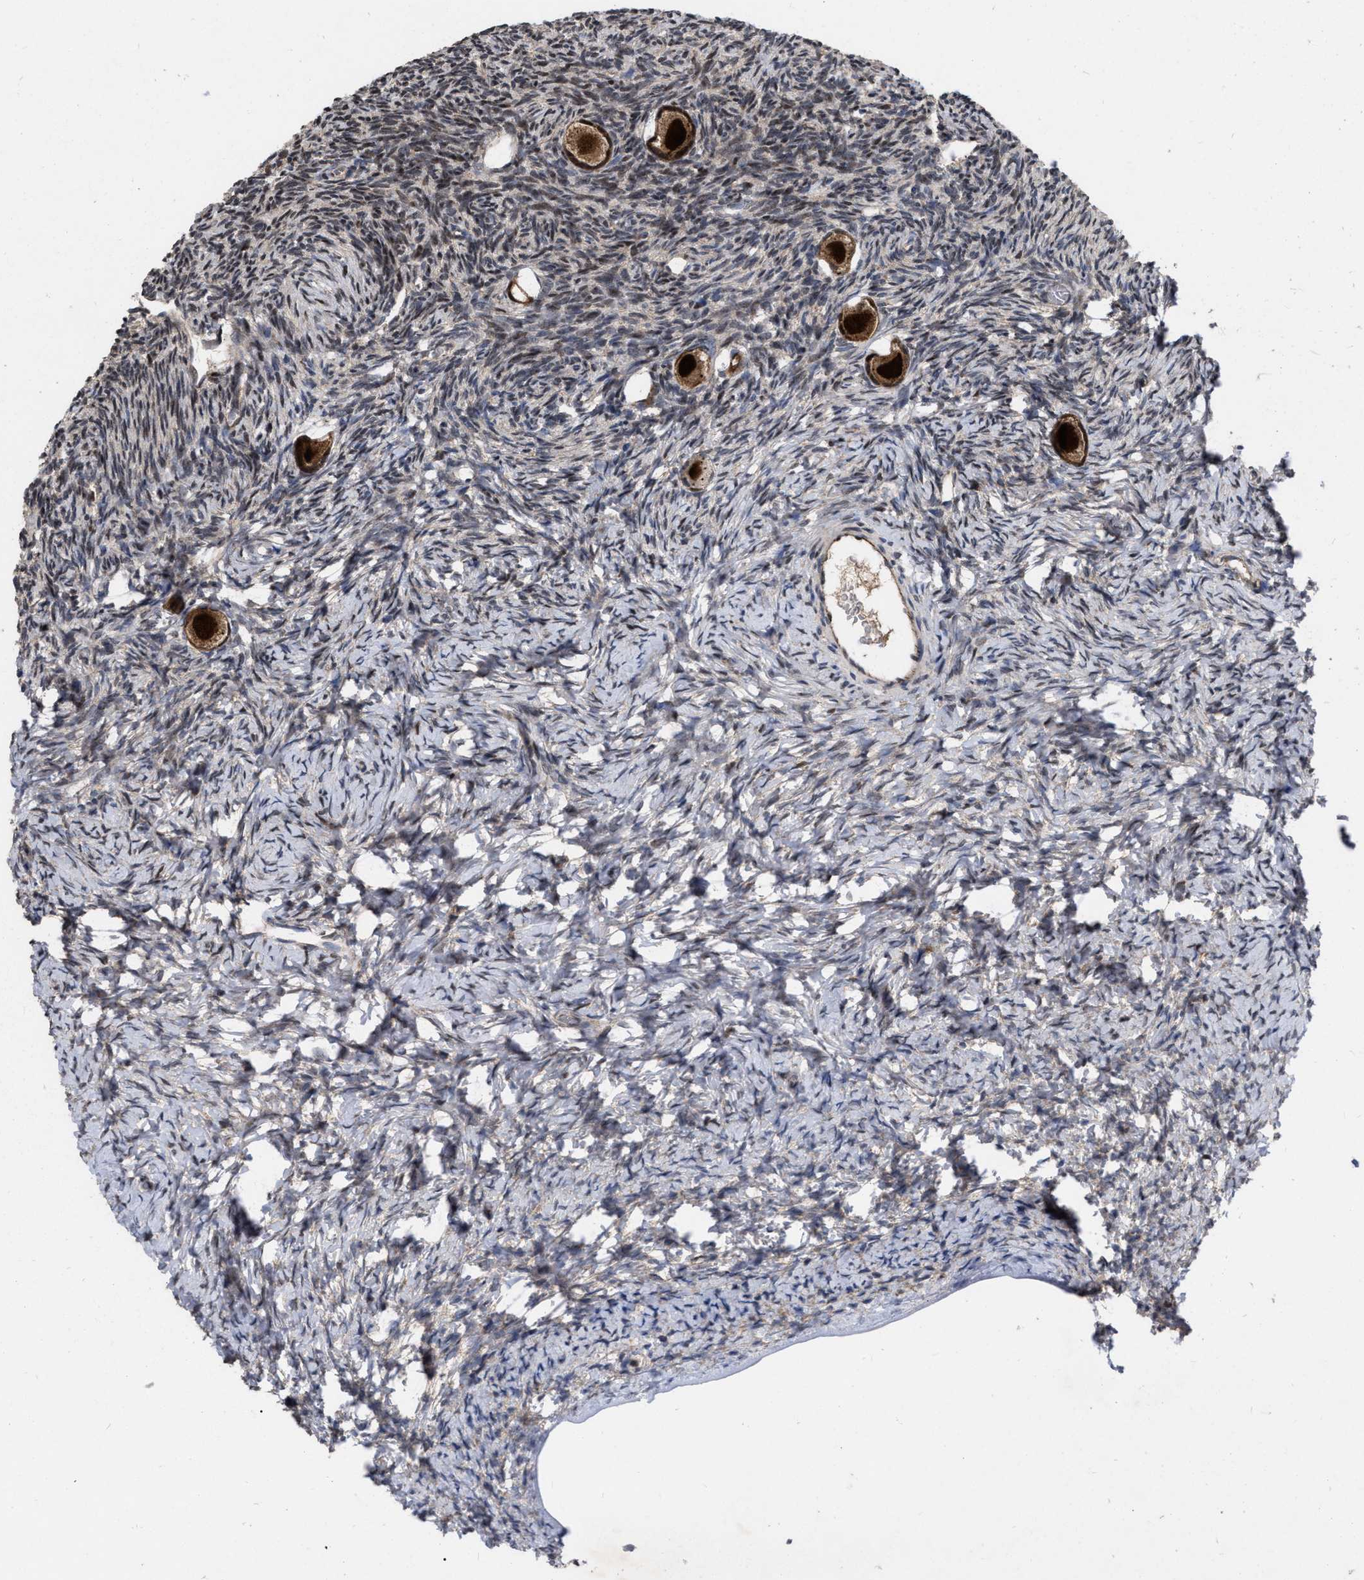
{"staining": {"intensity": "strong", "quantity": ">75%", "location": "cytoplasmic/membranous,nuclear"}, "tissue": "ovary", "cell_type": "Follicle cells", "image_type": "normal", "snomed": [{"axis": "morphology", "description": "Normal tissue, NOS"}, {"axis": "topography", "description": "Ovary"}], "caption": "About >75% of follicle cells in benign human ovary display strong cytoplasmic/membranous,nuclear protein expression as visualized by brown immunohistochemical staining.", "gene": "MDM4", "patient": {"sex": "female", "age": 27}}